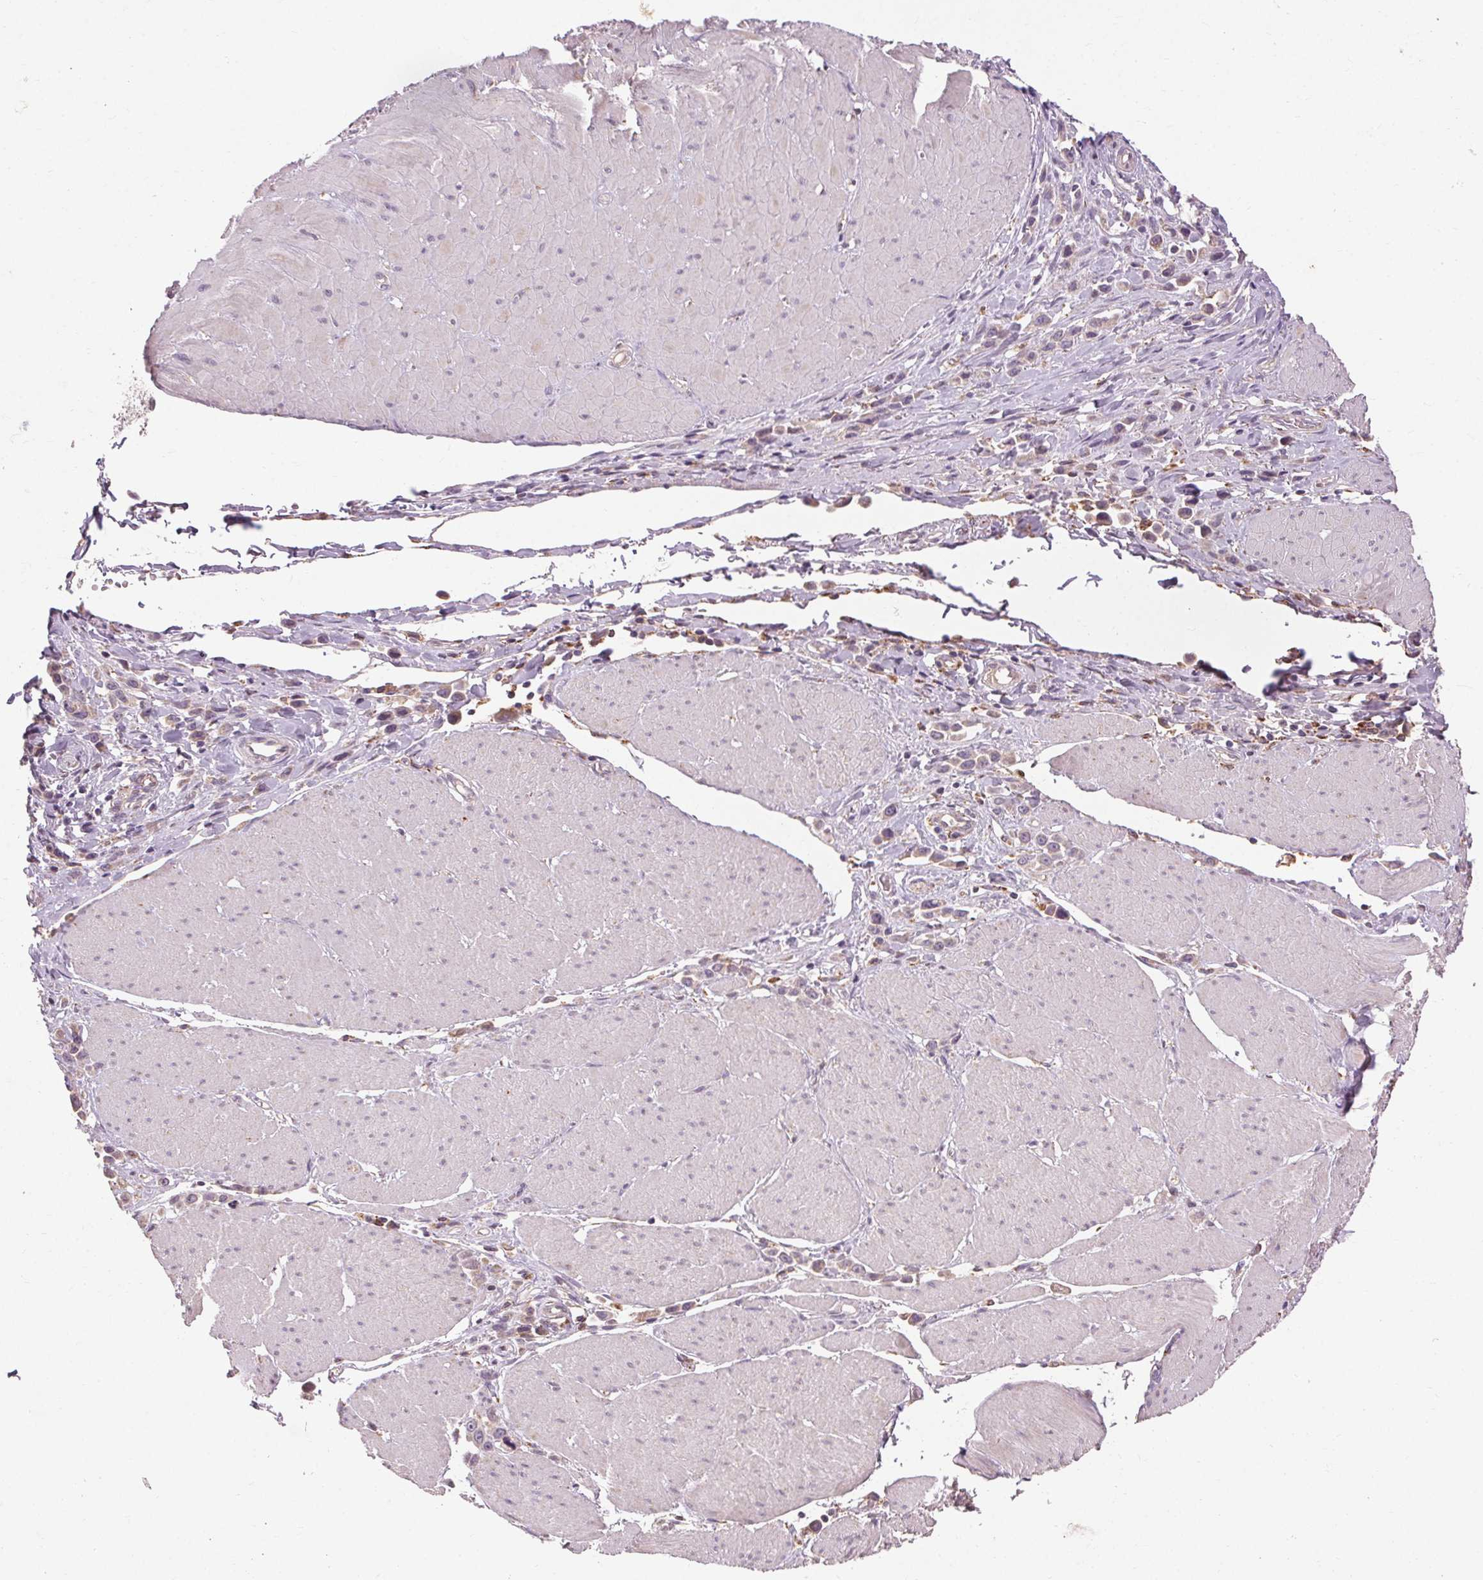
{"staining": {"intensity": "negative", "quantity": "none", "location": "none"}, "tissue": "stomach cancer", "cell_type": "Tumor cells", "image_type": "cancer", "snomed": [{"axis": "morphology", "description": "Adenocarcinoma, NOS"}, {"axis": "topography", "description": "Stomach"}], "caption": "Stomach cancer (adenocarcinoma) stained for a protein using immunohistochemistry (IHC) shows no expression tumor cells.", "gene": "REP15", "patient": {"sex": "male", "age": 47}}